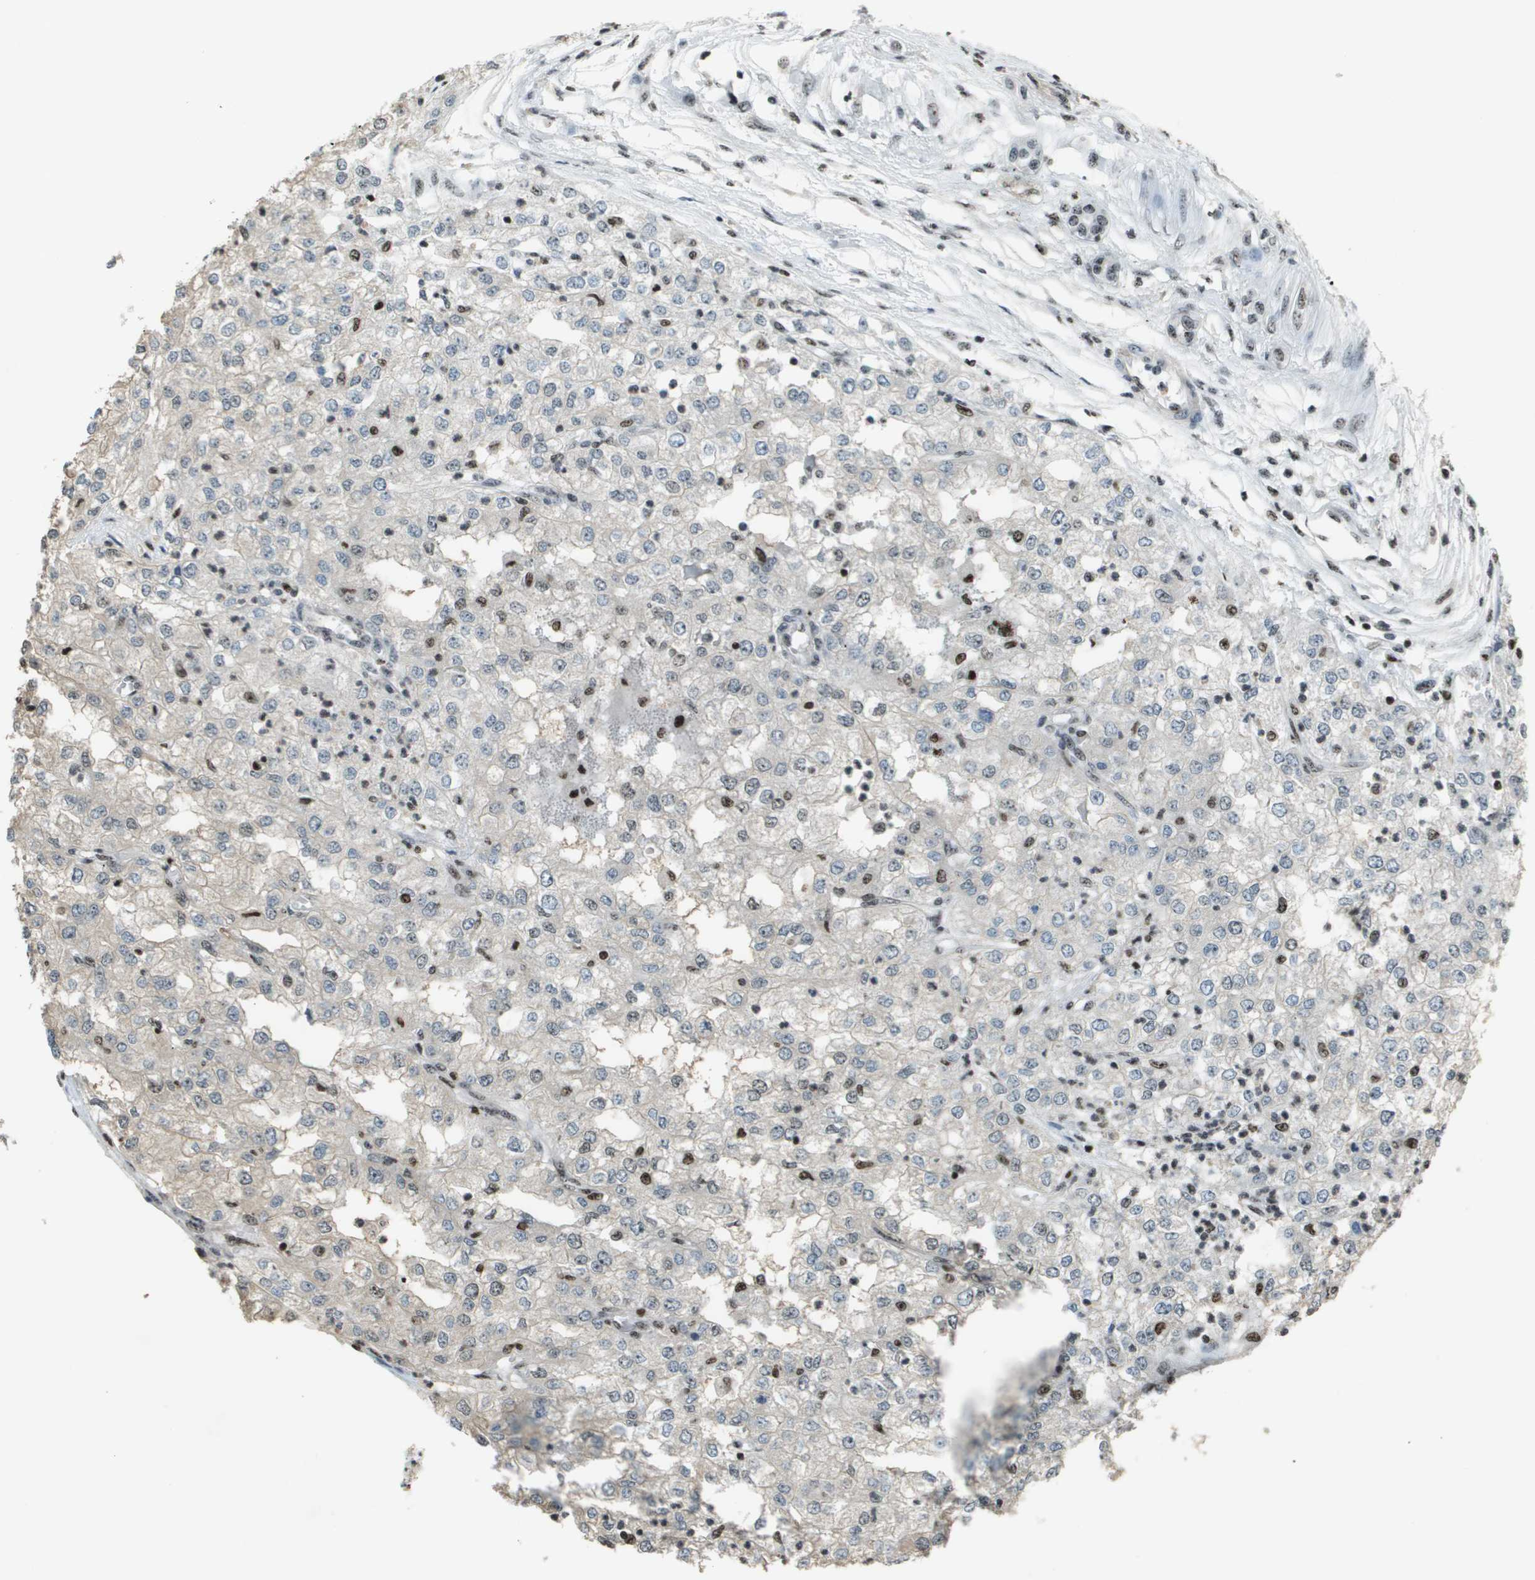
{"staining": {"intensity": "moderate", "quantity": "<25%", "location": "nuclear"}, "tissue": "renal cancer", "cell_type": "Tumor cells", "image_type": "cancer", "snomed": [{"axis": "morphology", "description": "Adenocarcinoma, NOS"}, {"axis": "topography", "description": "Kidney"}], "caption": "Renal cancer was stained to show a protein in brown. There is low levels of moderate nuclear positivity in about <25% of tumor cells.", "gene": "SP100", "patient": {"sex": "female", "age": 54}}